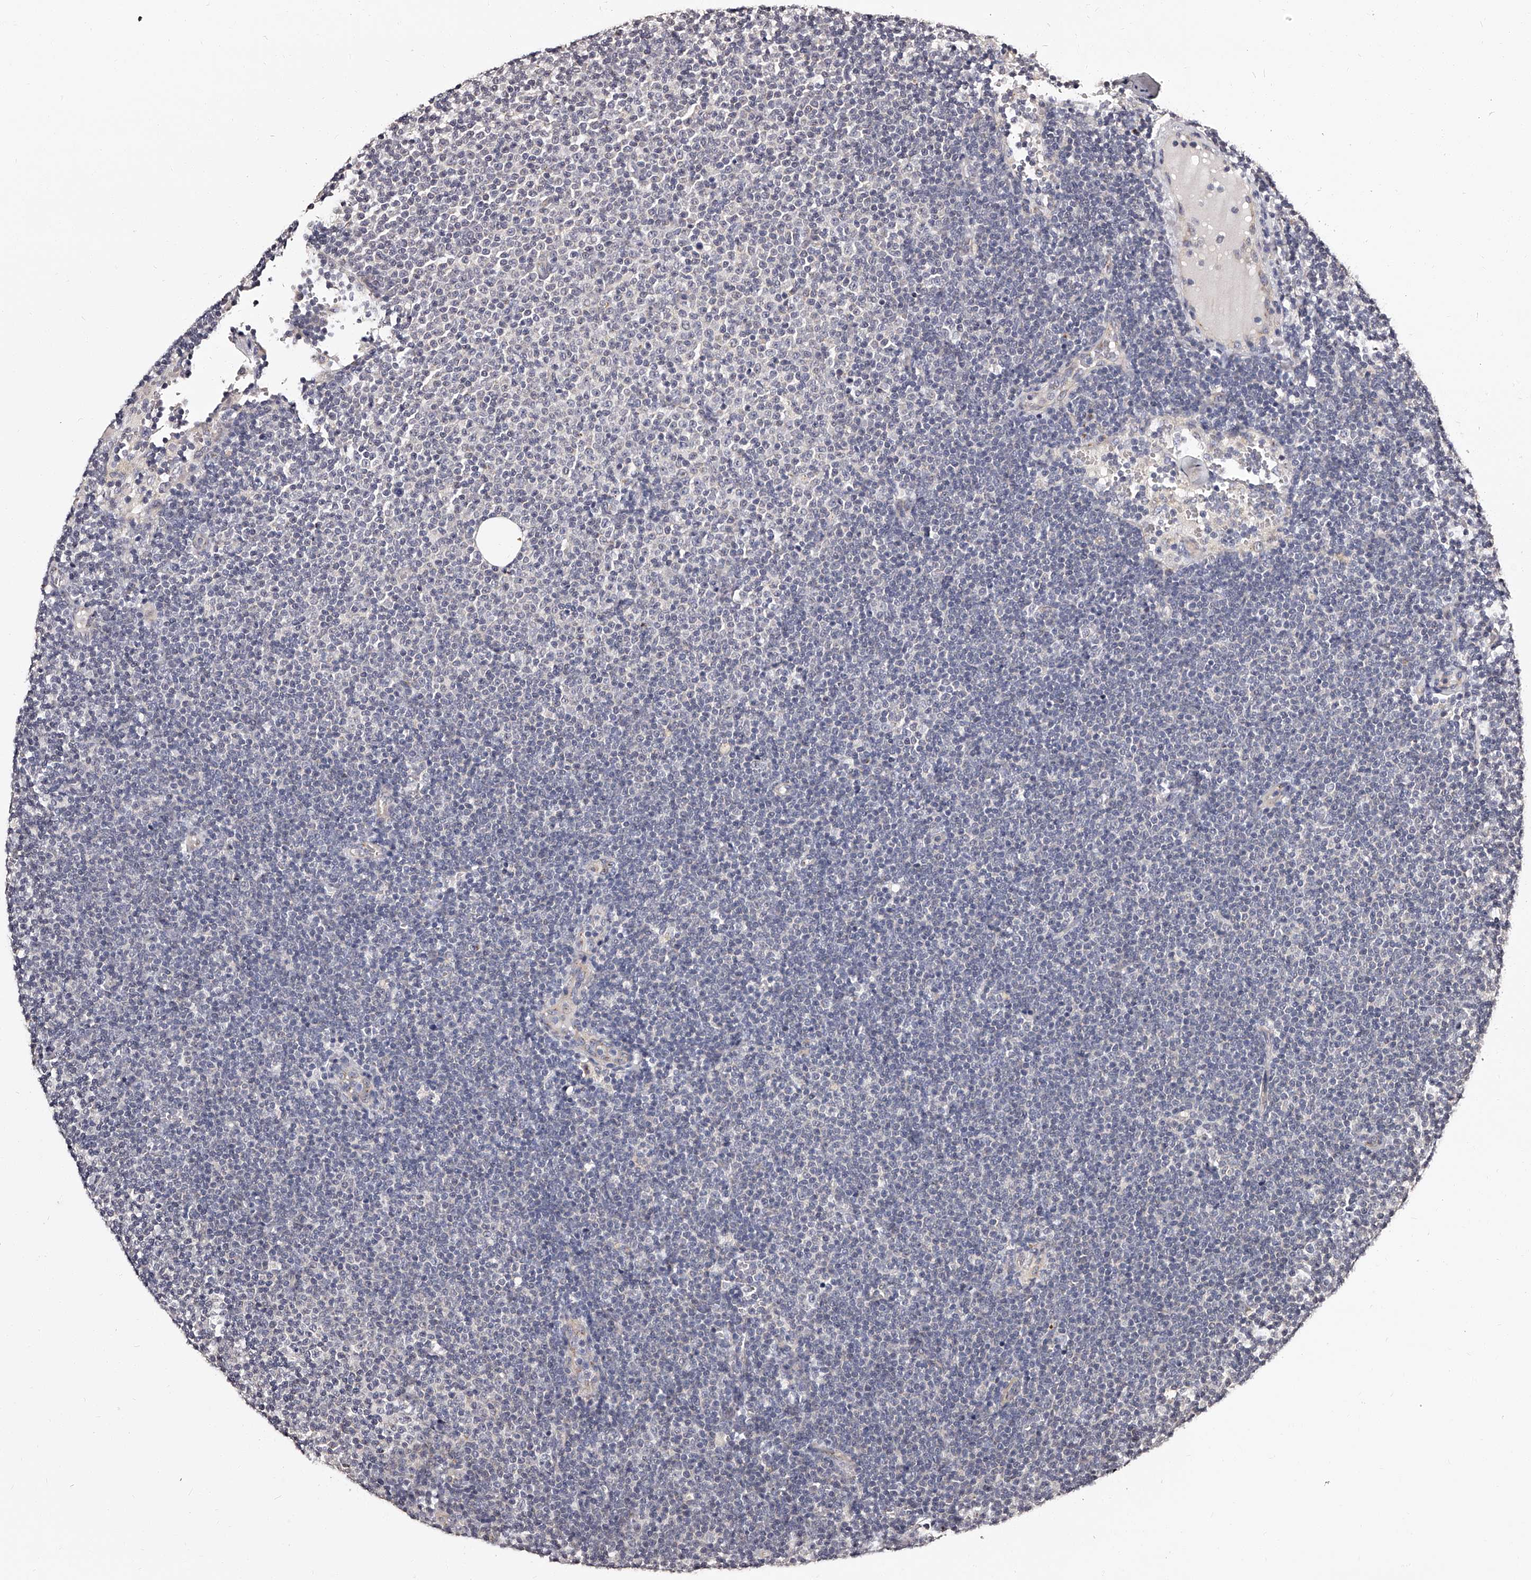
{"staining": {"intensity": "negative", "quantity": "none", "location": "none"}, "tissue": "lymphoma", "cell_type": "Tumor cells", "image_type": "cancer", "snomed": [{"axis": "morphology", "description": "Malignant lymphoma, non-Hodgkin's type, Low grade"}, {"axis": "topography", "description": "Lymph node"}], "caption": "The immunohistochemistry (IHC) photomicrograph has no significant expression in tumor cells of low-grade malignant lymphoma, non-Hodgkin's type tissue.", "gene": "RSC1A1", "patient": {"sex": "female", "age": 53}}